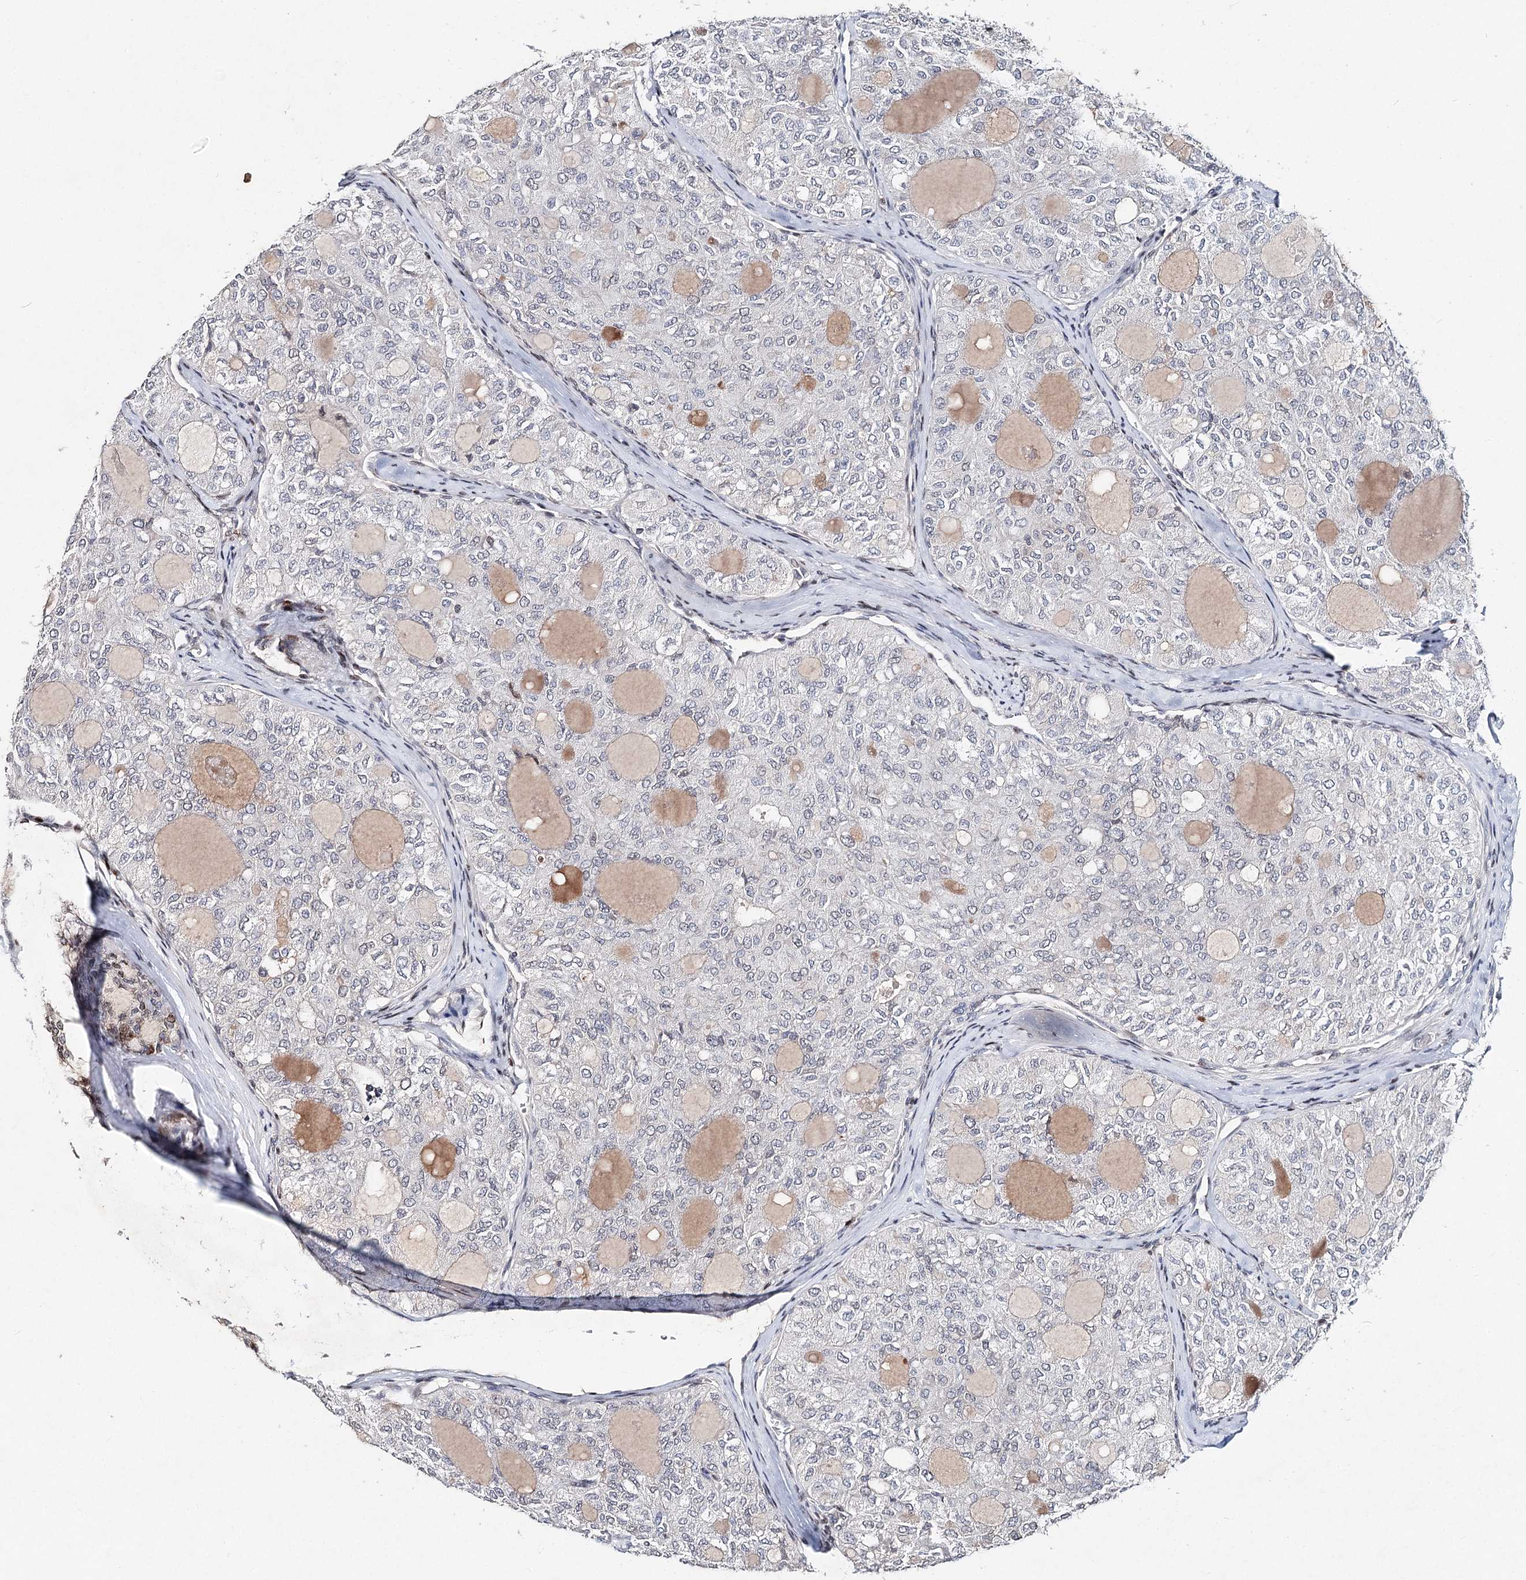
{"staining": {"intensity": "negative", "quantity": "none", "location": "none"}, "tissue": "thyroid cancer", "cell_type": "Tumor cells", "image_type": "cancer", "snomed": [{"axis": "morphology", "description": "Follicular adenoma carcinoma, NOS"}, {"axis": "topography", "description": "Thyroid gland"}], "caption": "Immunohistochemistry of follicular adenoma carcinoma (thyroid) exhibits no positivity in tumor cells.", "gene": "FRMD4A", "patient": {"sex": "male", "age": 75}}